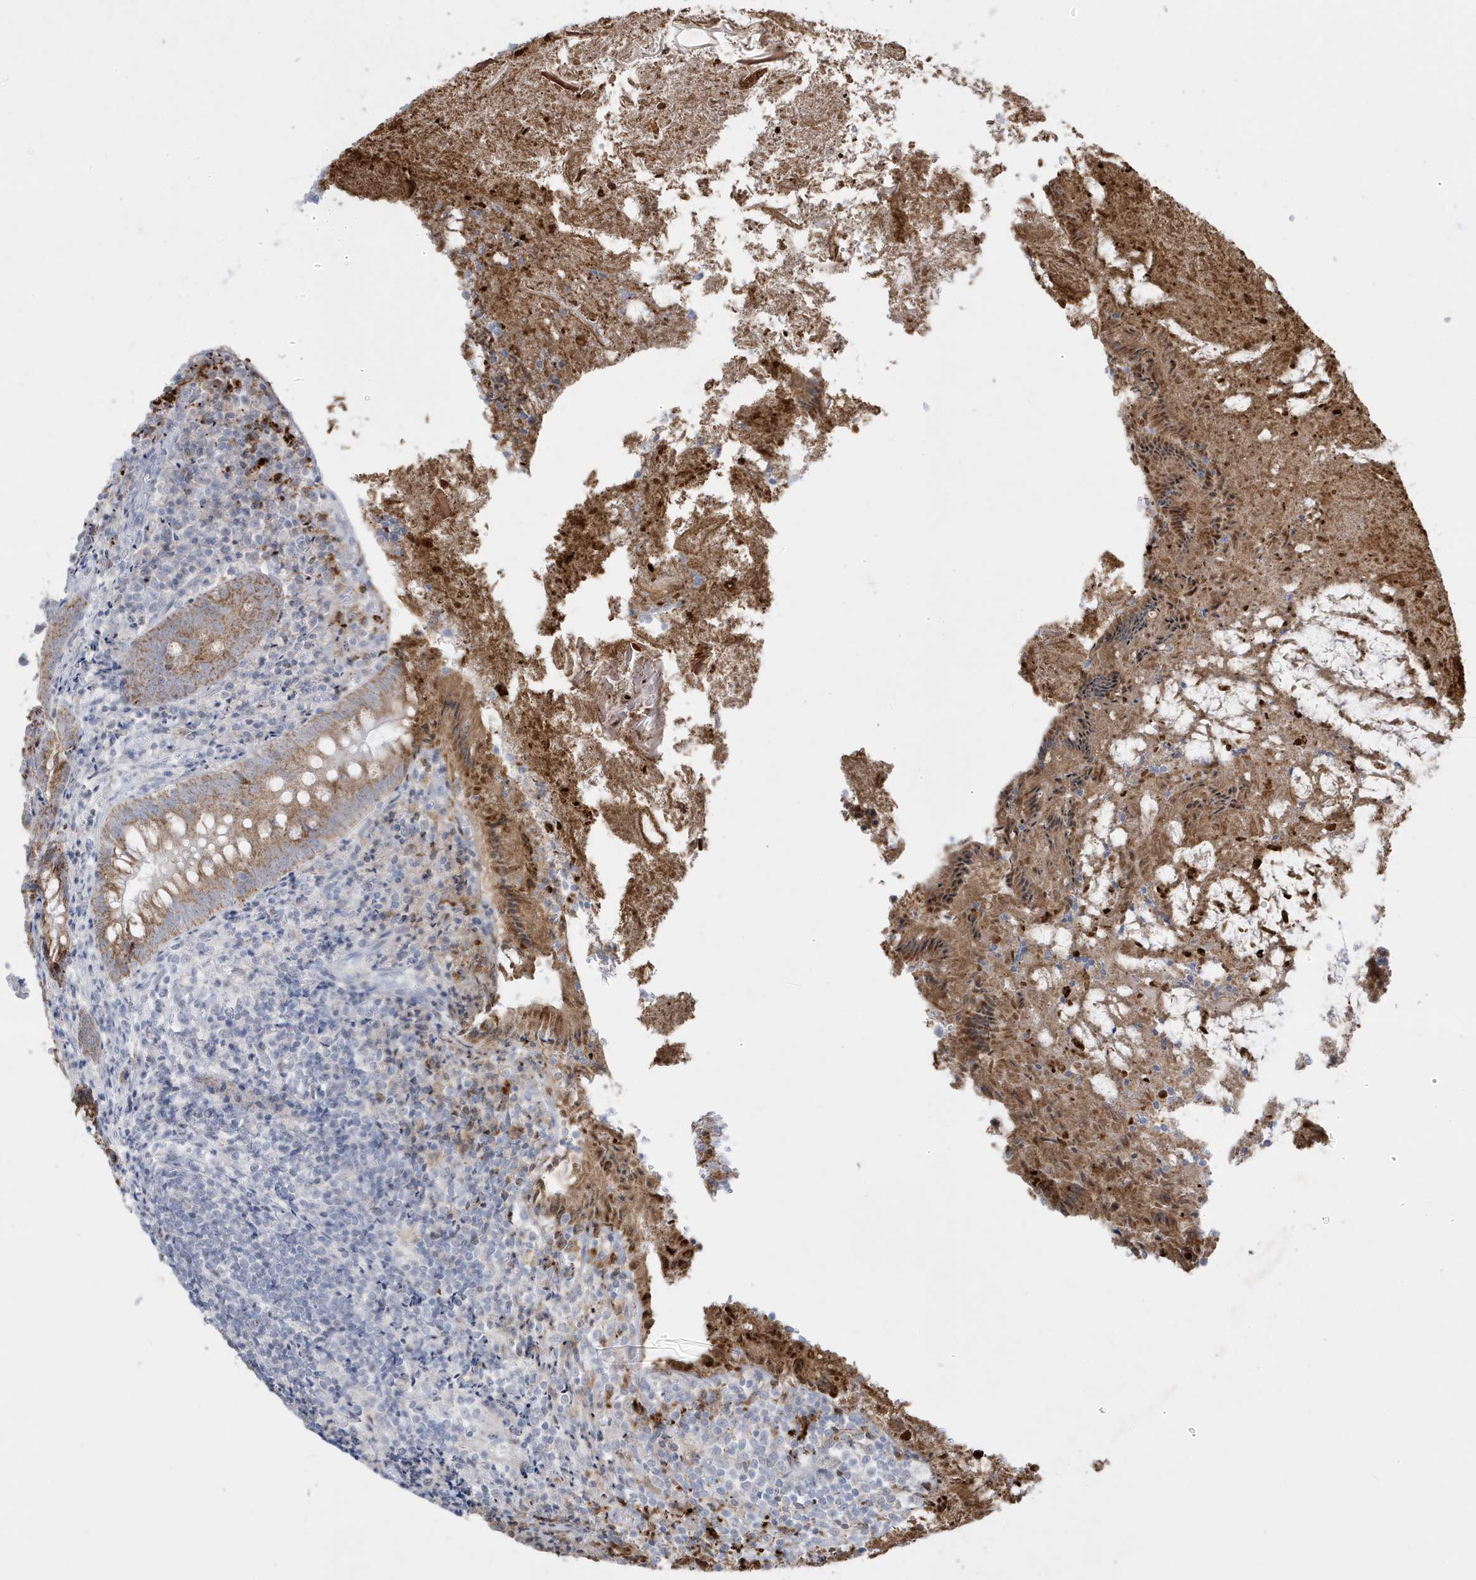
{"staining": {"intensity": "moderate", "quantity": ">75%", "location": "cytoplasmic/membranous"}, "tissue": "appendix", "cell_type": "Glandular cells", "image_type": "normal", "snomed": [{"axis": "morphology", "description": "Normal tissue, NOS"}, {"axis": "topography", "description": "Appendix"}], "caption": "Protein staining by immunohistochemistry demonstrates moderate cytoplasmic/membranous staining in about >75% of glandular cells in benign appendix. (DAB (3,3'-diaminobenzidine) IHC, brown staining for protein, blue staining for nuclei).", "gene": "FNDC1", "patient": {"sex": "female", "age": 17}}